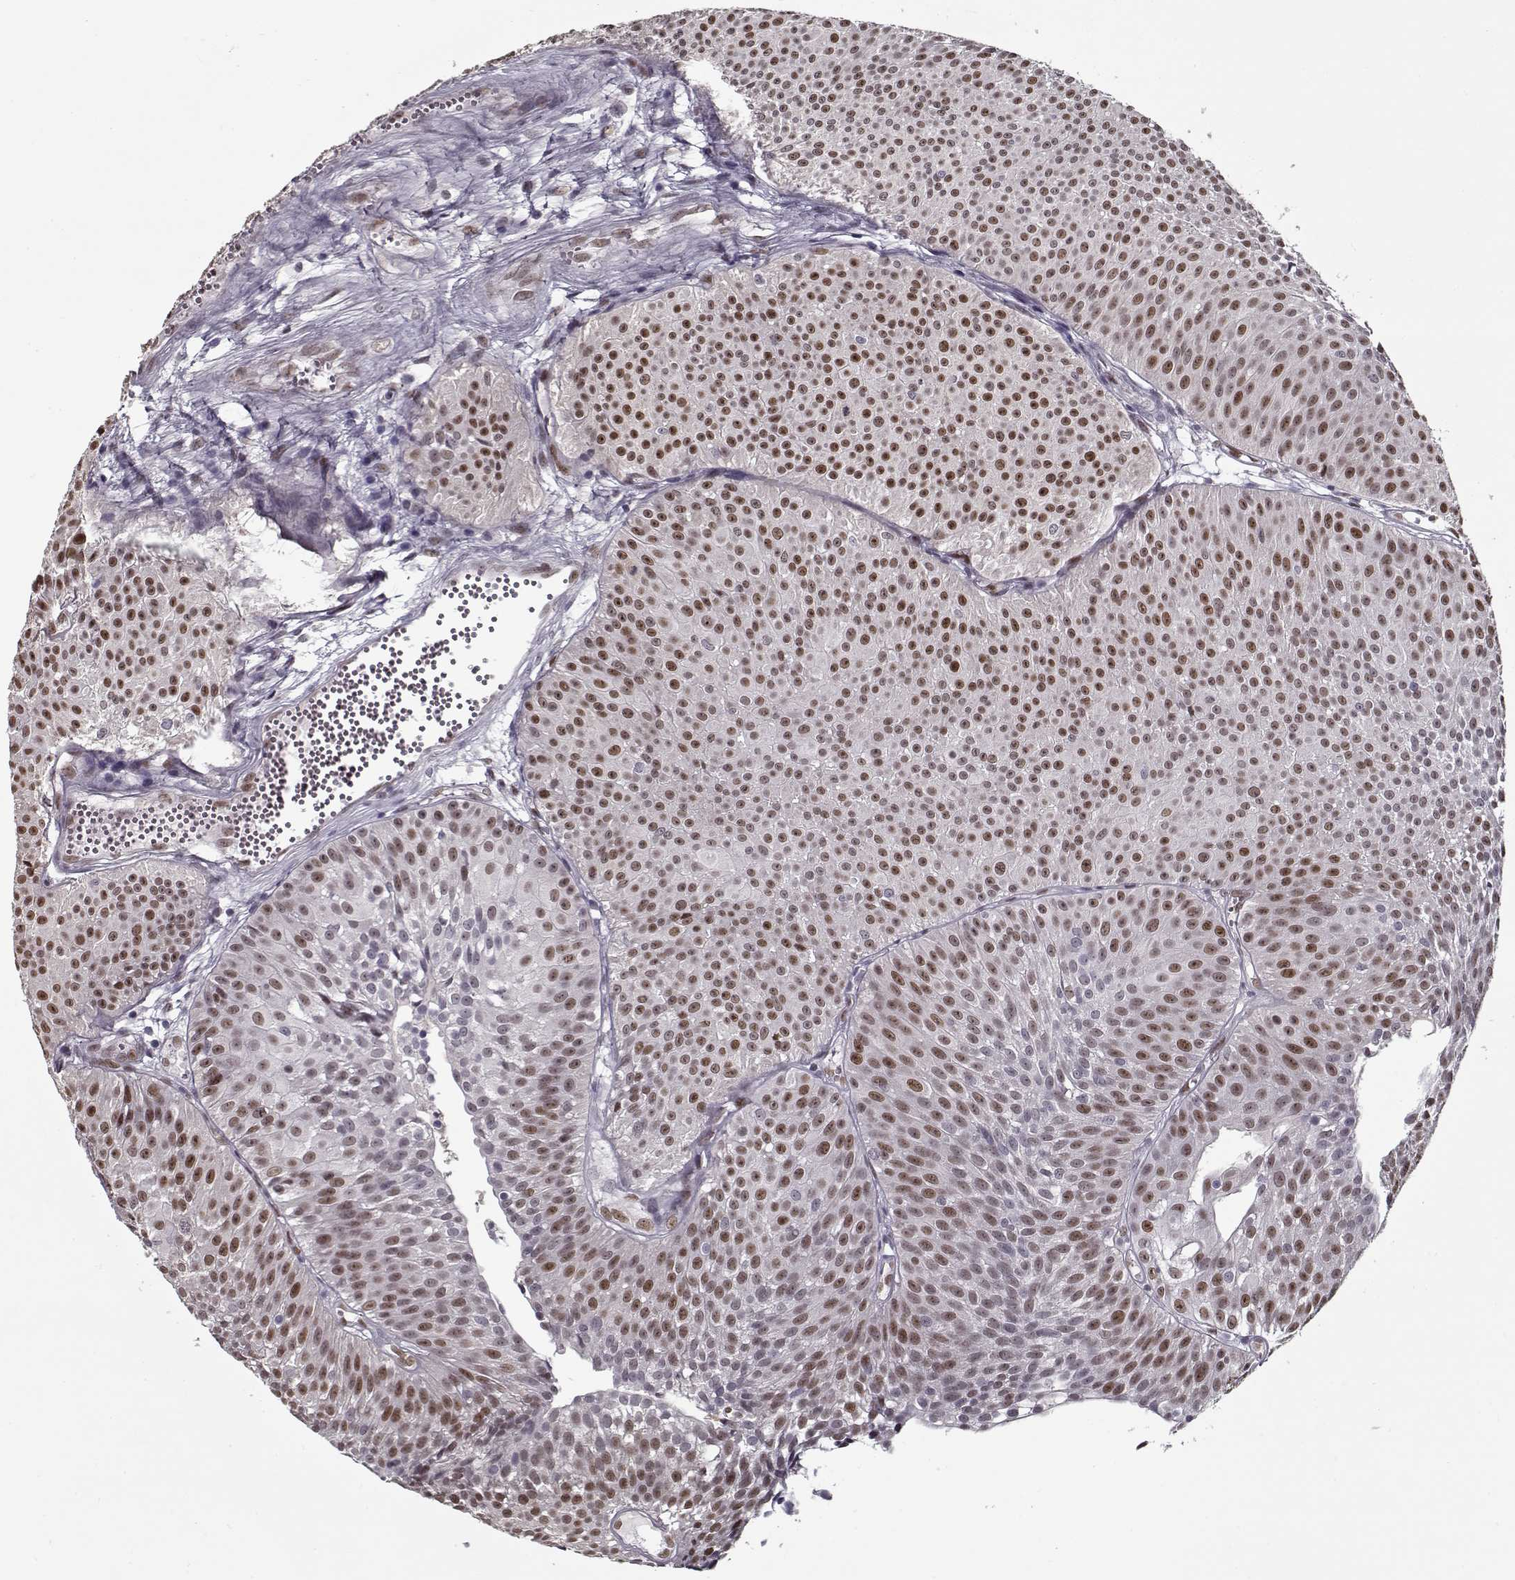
{"staining": {"intensity": "weak", "quantity": ">75%", "location": "nuclear"}, "tissue": "urothelial cancer", "cell_type": "Tumor cells", "image_type": "cancer", "snomed": [{"axis": "morphology", "description": "Urothelial carcinoma, Low grade"}, {"axis": "topography", "description": "Urinary bladder"}], "caption": "Tumor cells exhibit low levels of weak nuclear expression in about >75% of cells in human urothelial cancer. The staining is performed using DAB (3,3'-diaminobenzidine) brown chromogen to label protein expression. The nuclei are counter-stained blue using hematoxylin.", "gene": "PRMT8", "patient": {"sex": "male", "age": 63}}